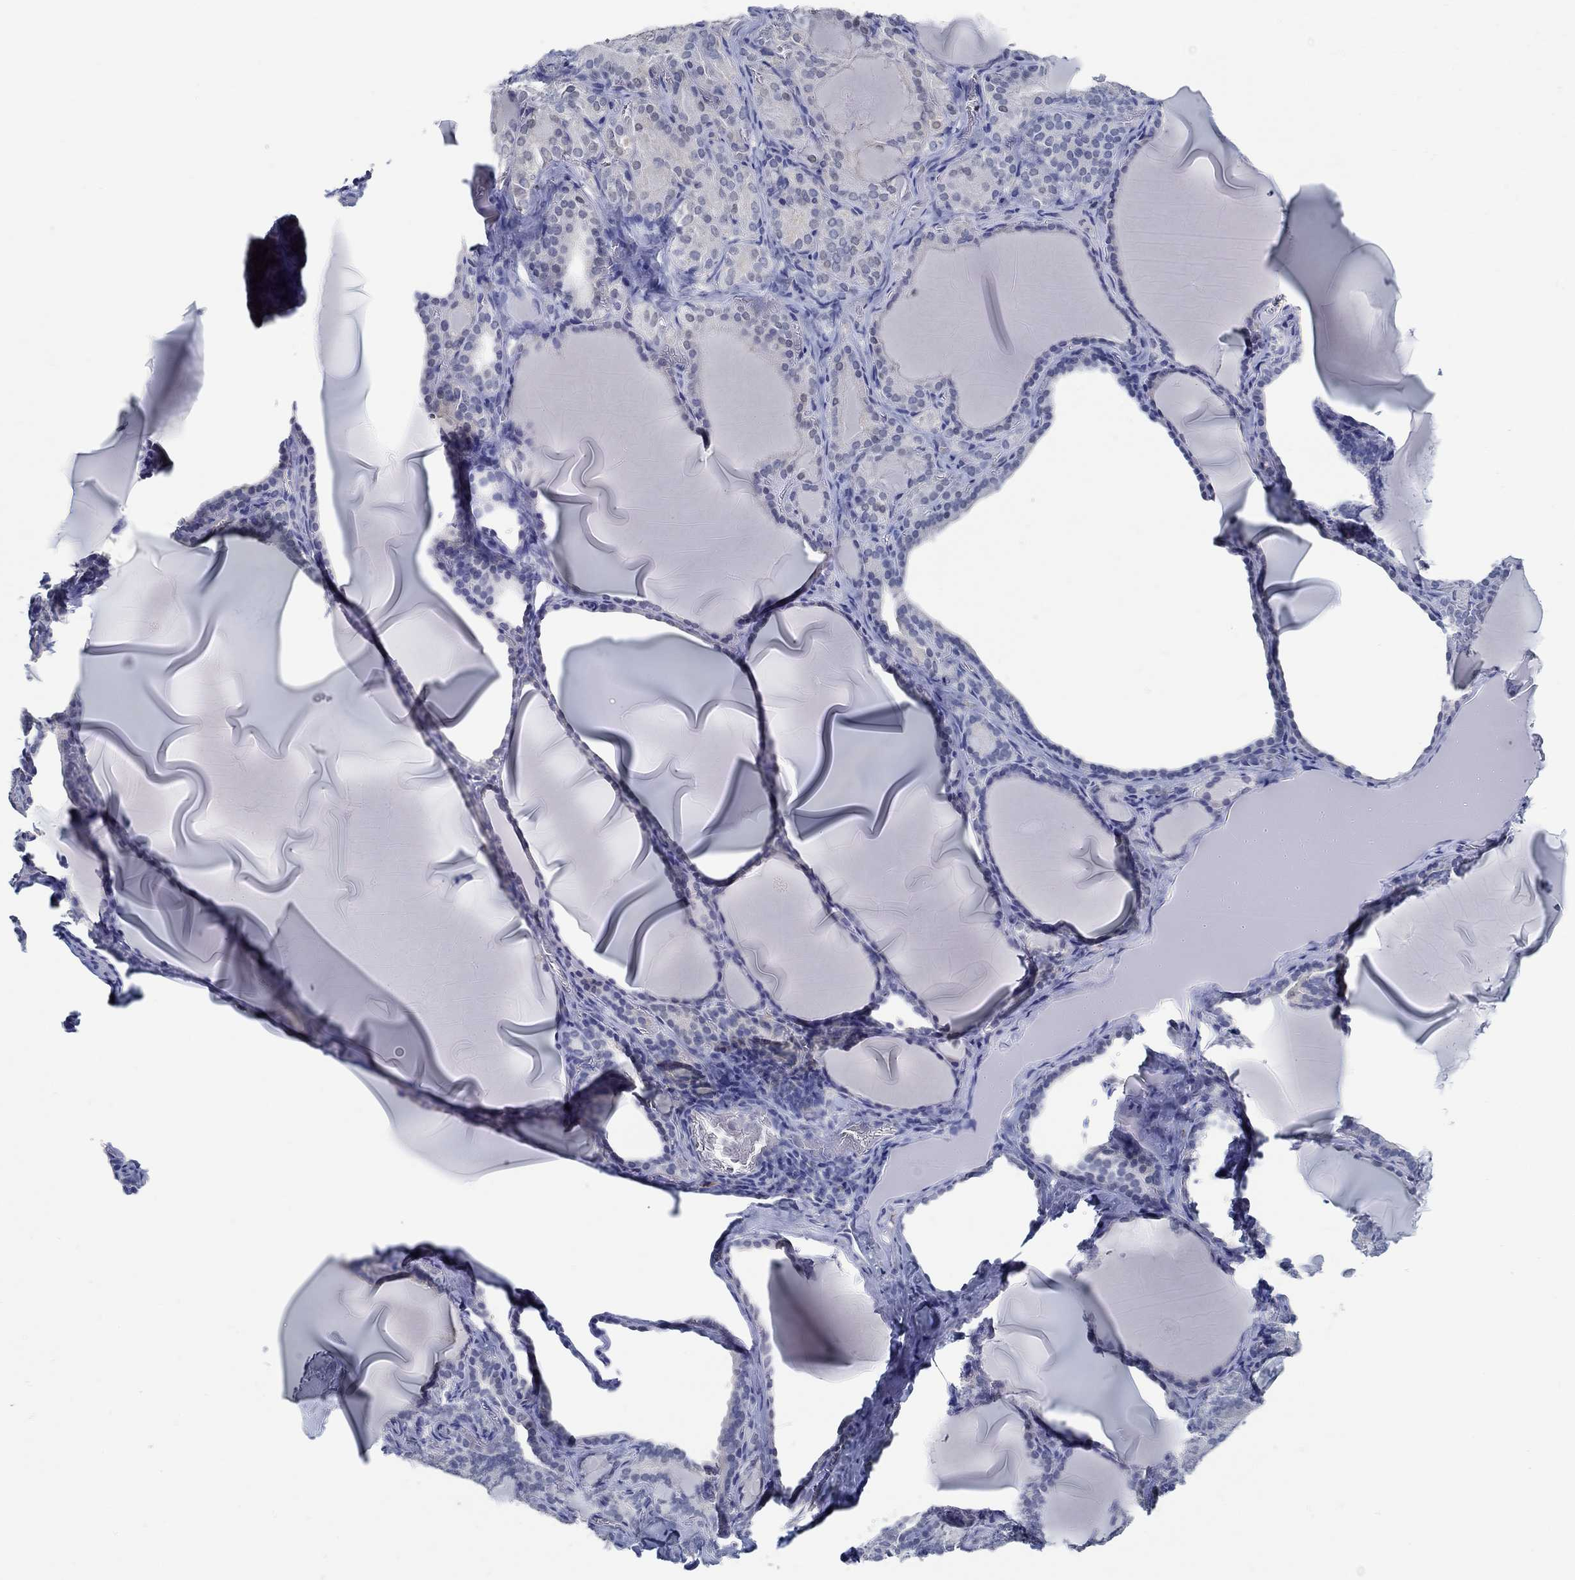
{"staining": {"intensity": "negative", "quantity": "none", "location": "none"}, "tissue": "thyroid gland", "cell_type": "Glandular cells", "image_type": "normal", "snomed": [{"axis": "morphology", "description": "Normal tissue, NOS"}, {"axis": "morphology", "description": "Hyperplasia, NOS"}, {"axis": "topography", "description": "Thyroid gland"}], "caption": "An immunohistochemistry histopathology image of normal thyroid gland is shown. There is no staining in glandular cells of thyroid gland. Brightfield microscopy of immunohistochemistry stained with DAB (brown) and hematoxylin (blue), captured at high magnification.", "gene": "PCDH11X", "patient": {"sex": "female", "age": 27}}